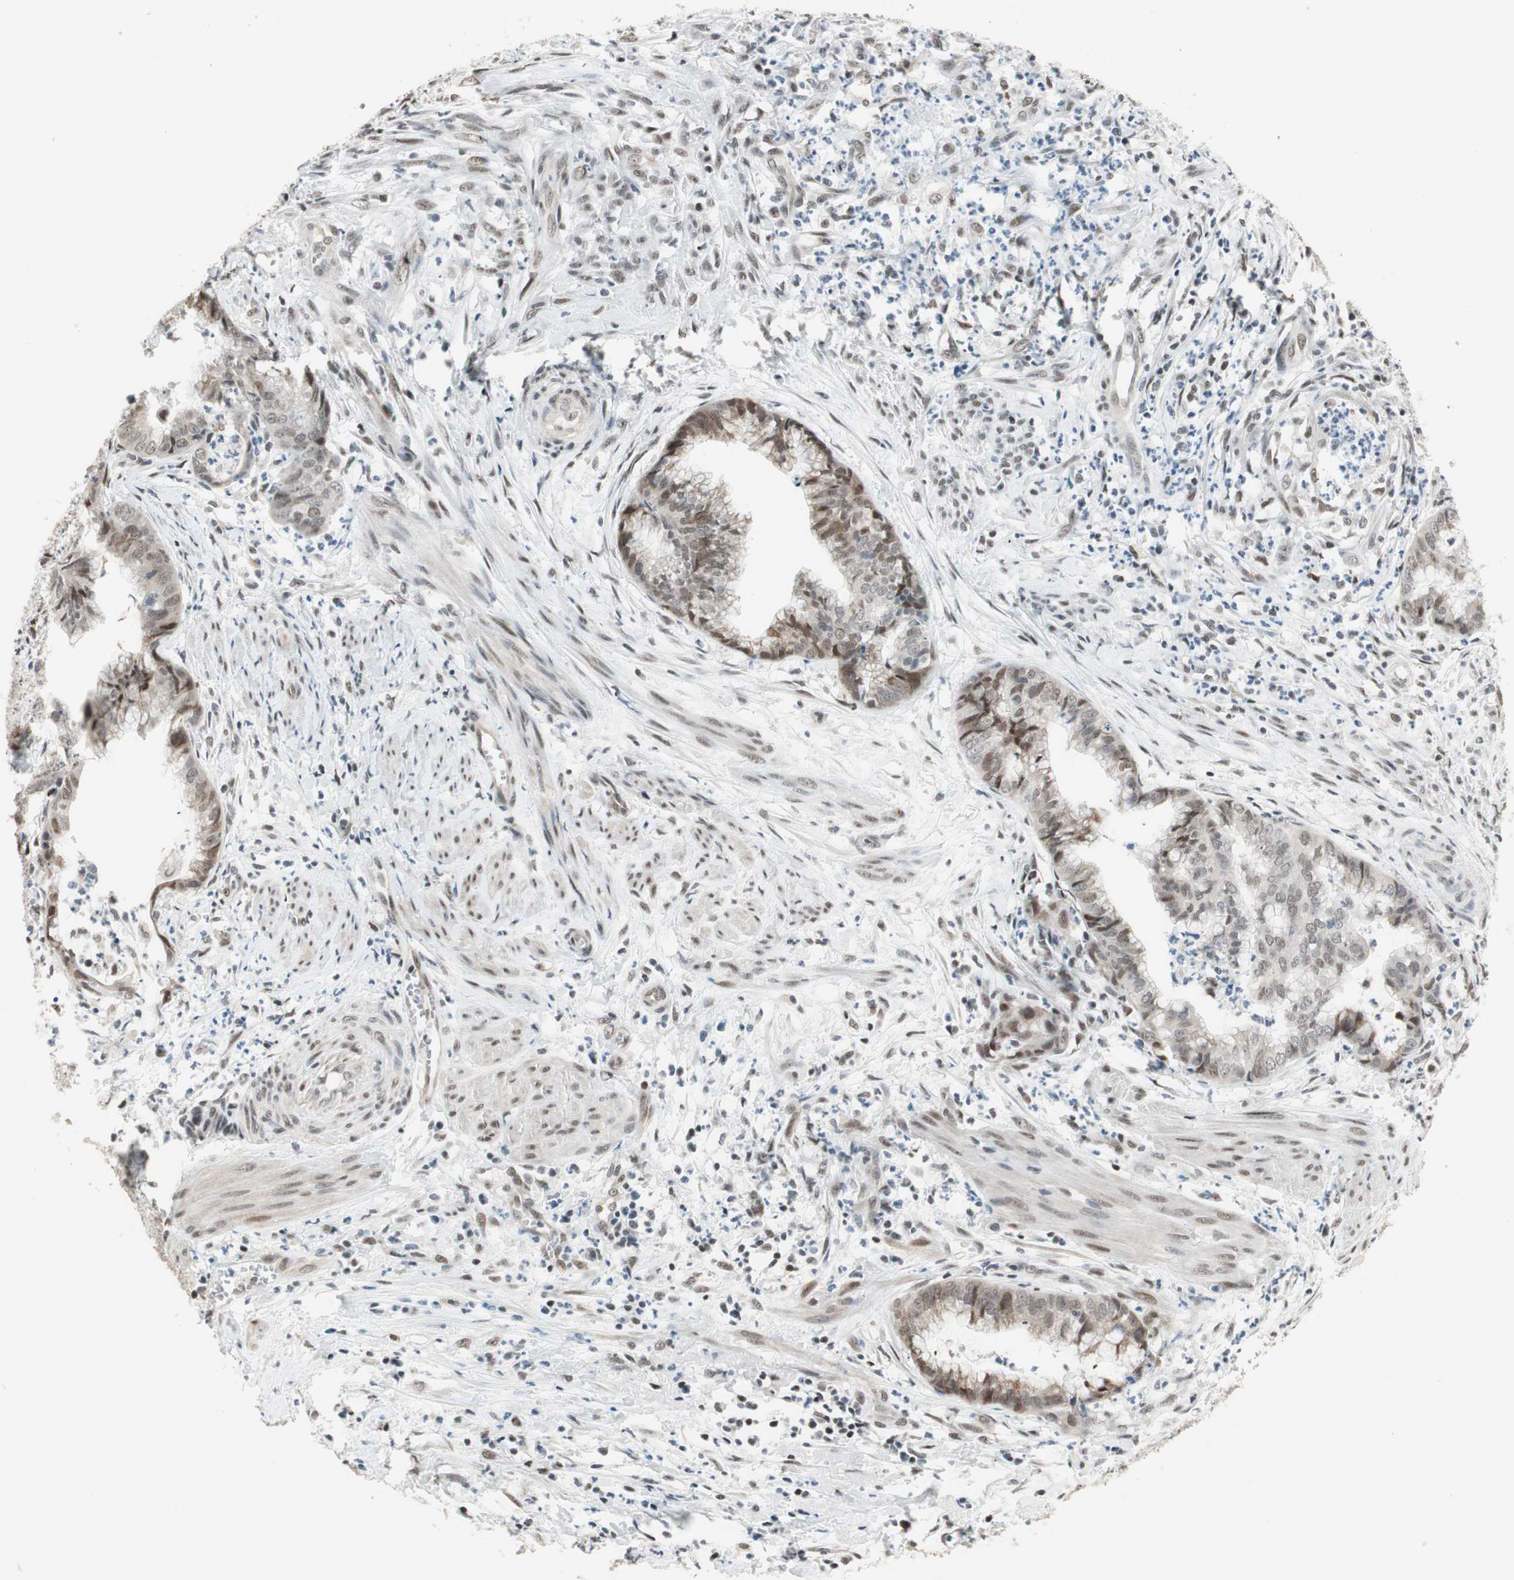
{"staining": {"intensity": "moderate", "quantity": "25%-75%", "location": "cytoplasmic/membranous,nuclear"}, "tissue": "endometrial cancer", "cell_type": "Tumor cells", "image_type": "cancer", "snomed": [{"axis": "morphology", "description": "Necrosis, NOS"}, {"axis": "morphology", "description": "Adenocarcinoma, NOS"}, {"axis": "topography", "description": "Endometrium"}], "caption": "A histopathology image of human adenocarcinoma (endometrial) stained for a protein demonstrates moderate cytoplasmic/membranous and nuclear brown staining in tumor cells. The protein is shown in brown color, while the nuclei are stained blue.", "gene": "ZBTB17", "patient": {"sex": "female", "age": 79}}